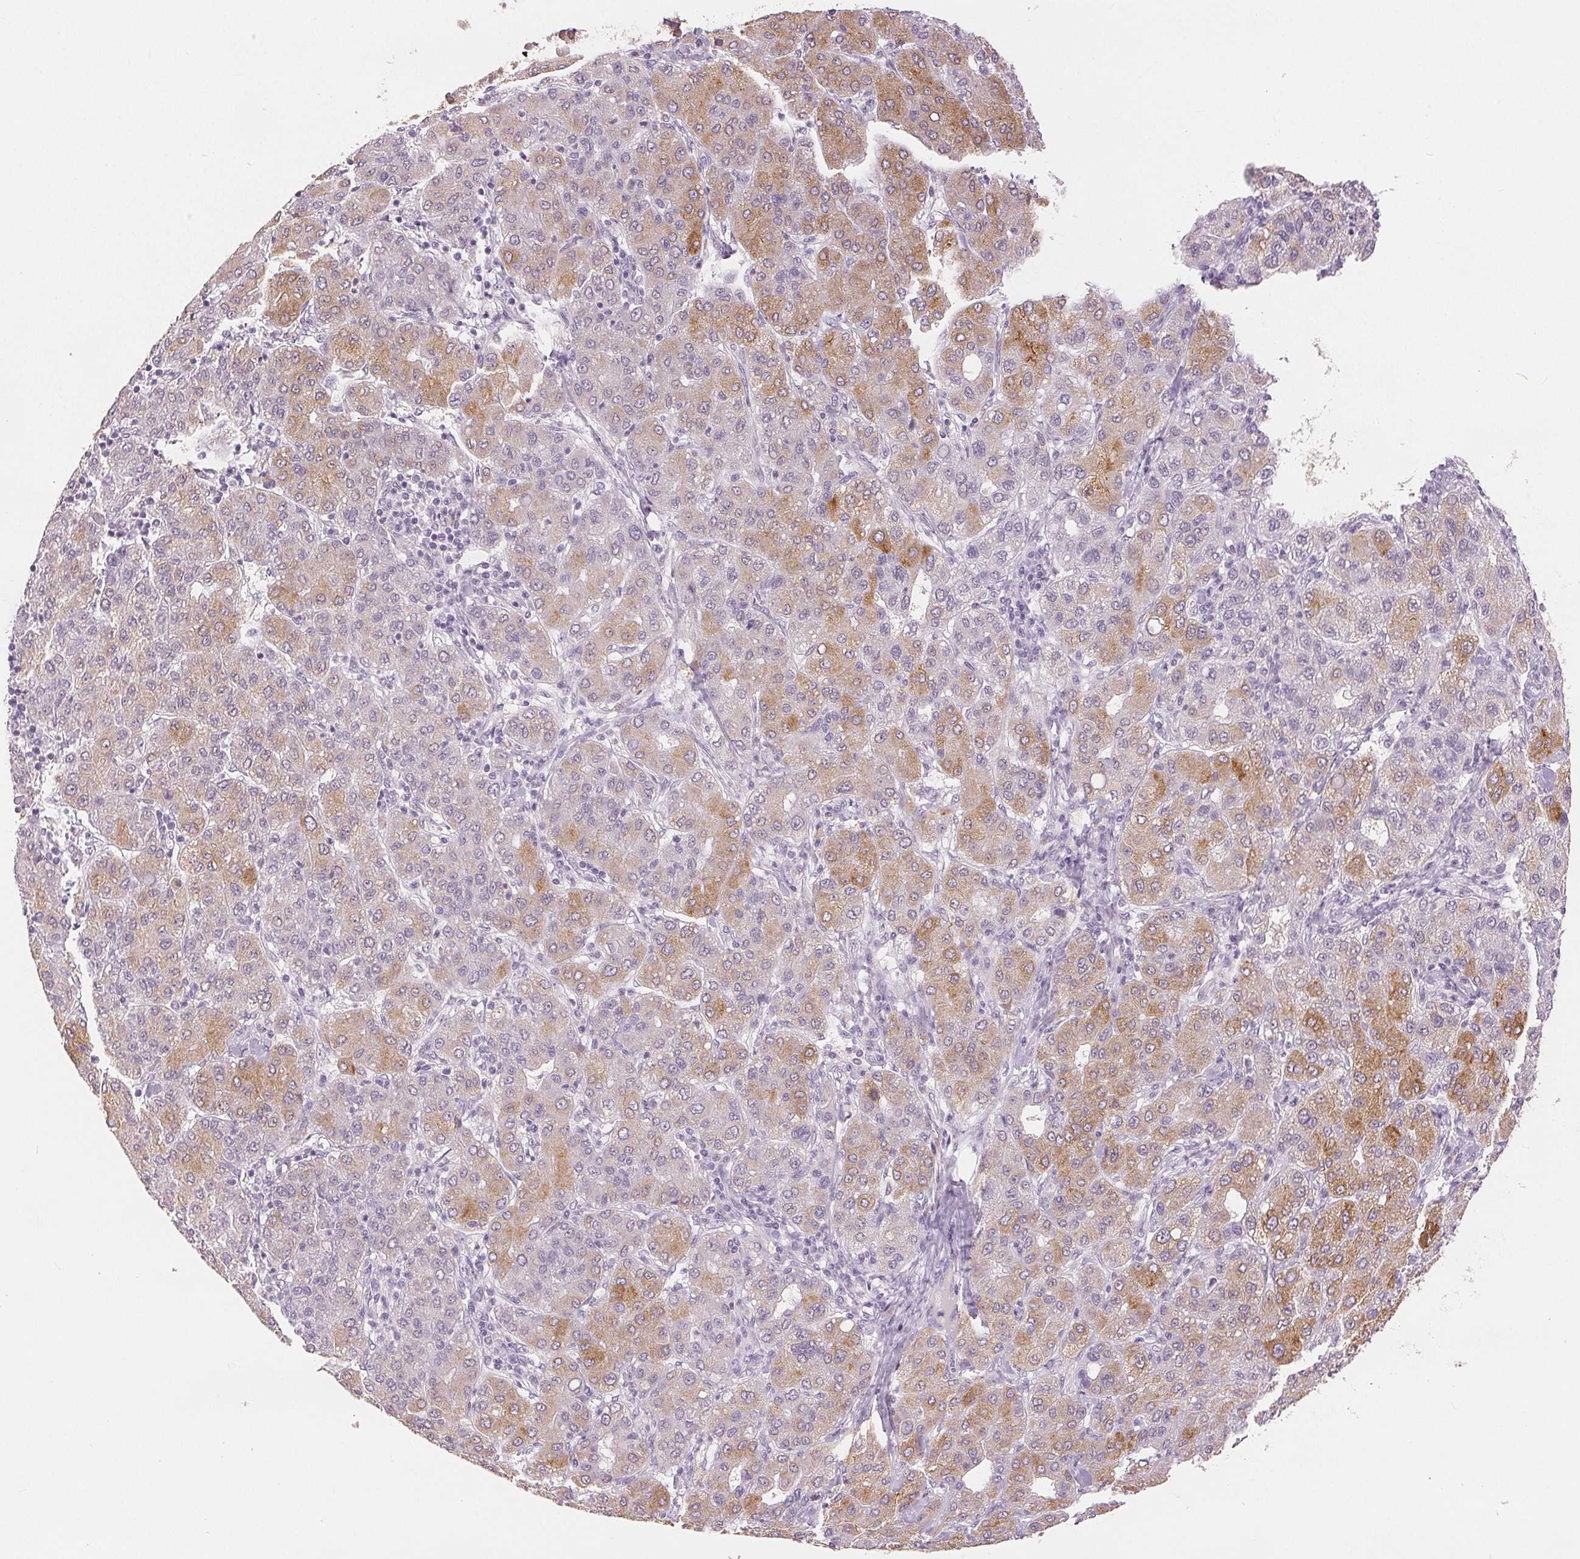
{"staining": {"intensity": "moderate", "quantity": "25%-75%", "location": "cytoplasmic/membranous"}, "tissue": "liver cancer", "cell_type": "Tumor cells", "image_type": "cancer", "snomed": [{"axis": "morphology", "description": "Carcinoma, Hepatocellular, NOS"}, {"axis": "topography", "description": "Liver"}], "caption": "Liver cancer (hepatocellular carcinoma) tissue displays moderate cytoplasmic/membranous positivity in approximately 25%-75% of tumor cells, visualized by immunohistochemistry.", "gene": "SLC27A5", "patient": {"sex": "male", "age": 65}}